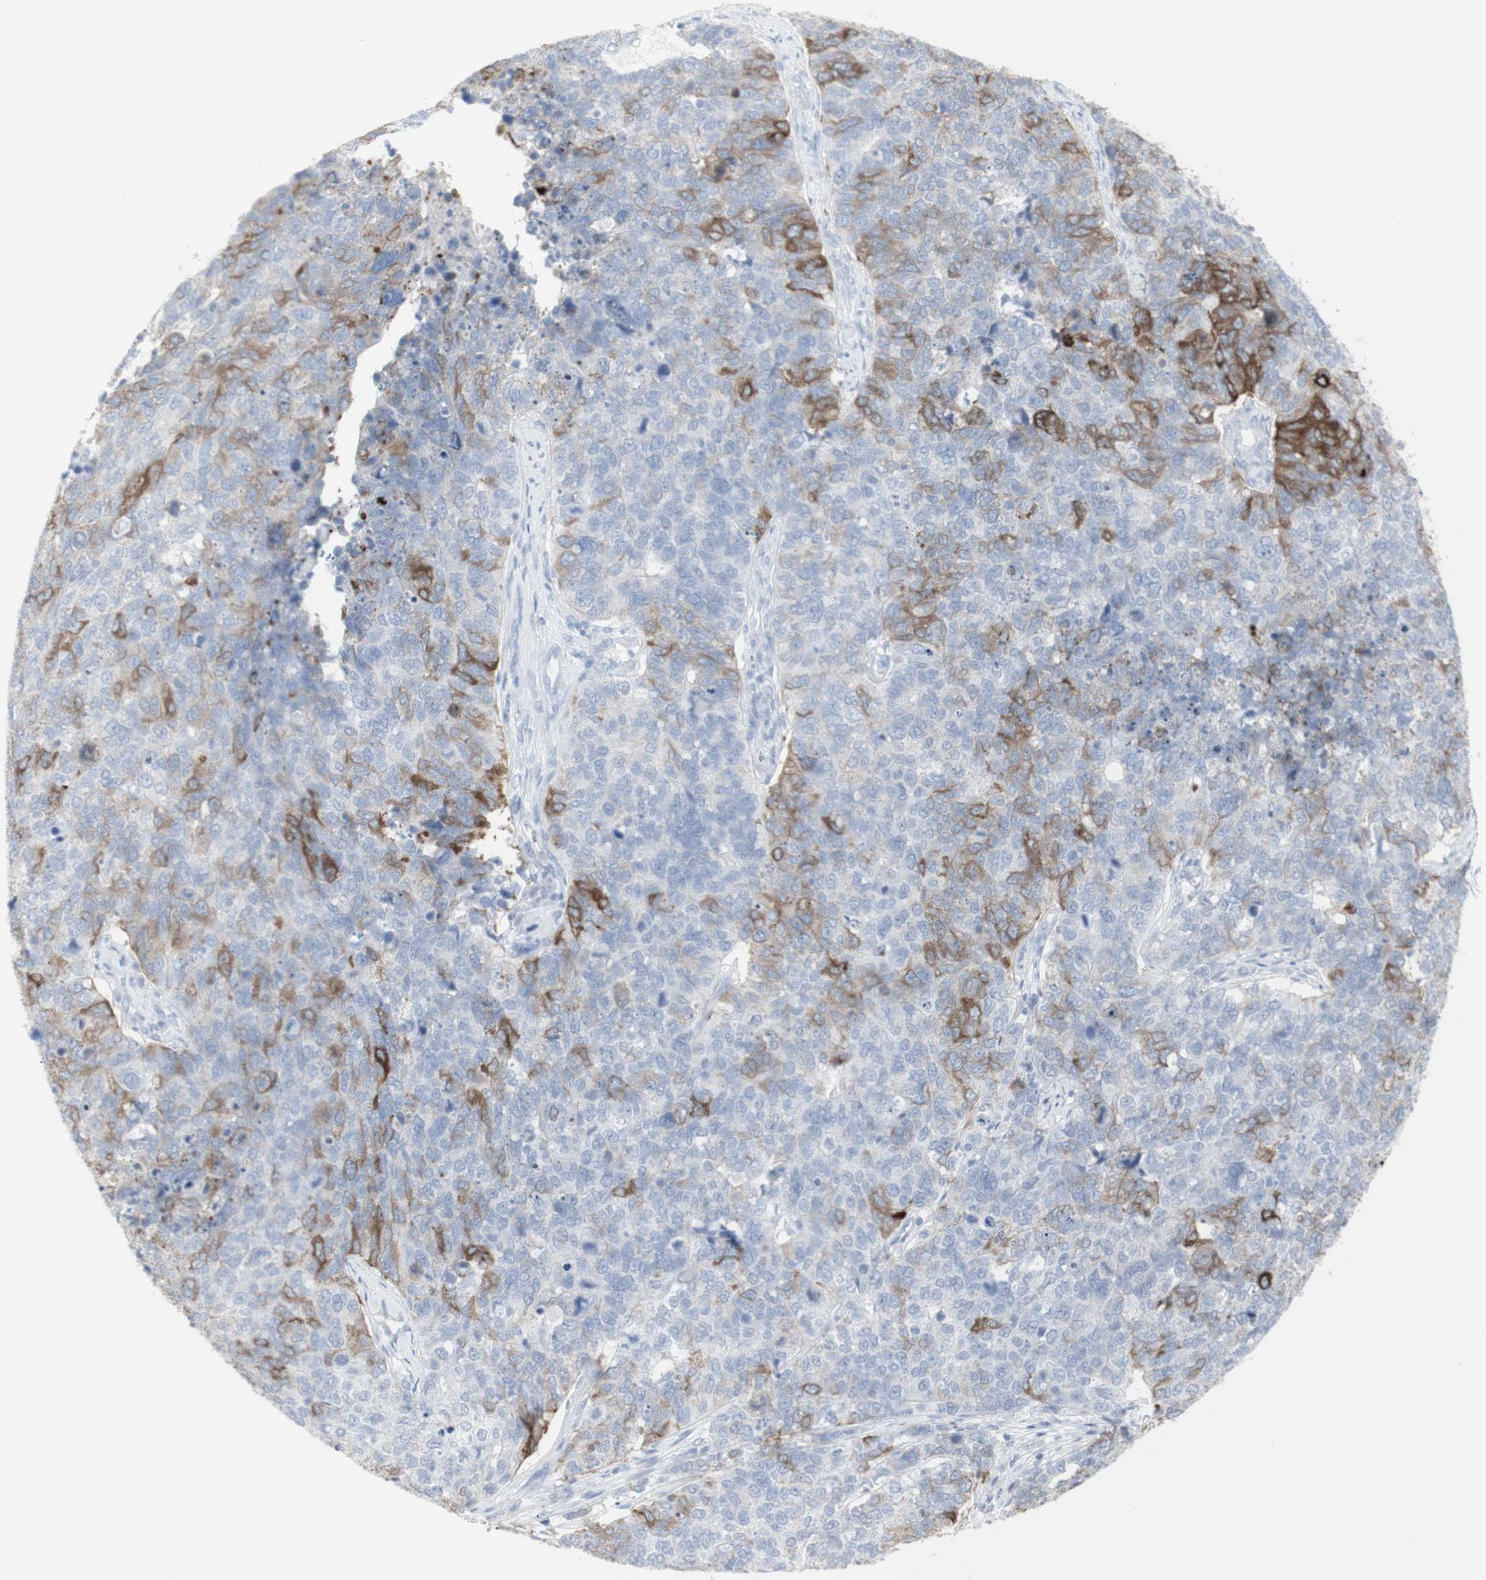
{"staining": {"intensity": "moderate", "quantity": "<25%", "location": "cytoplasmic/membranous"}, "tissue": "cervical cancer", "cell_type": "Tumor cells", "image_type": "cancer", "snomed": [{"axis": "morphology", "description": "Squamous cell carcinoma, NOS"}, {"axis": "topography", "description": "Cervix"}], "caption": "Protein staining exhibits moderate cytoplasmic/membranous positivity in about <25% of tumor cells in squamous cell carcinoma (cervical).", "gene": "ENSG00000198211", "patient": {"sex": "female", "age": 63}}